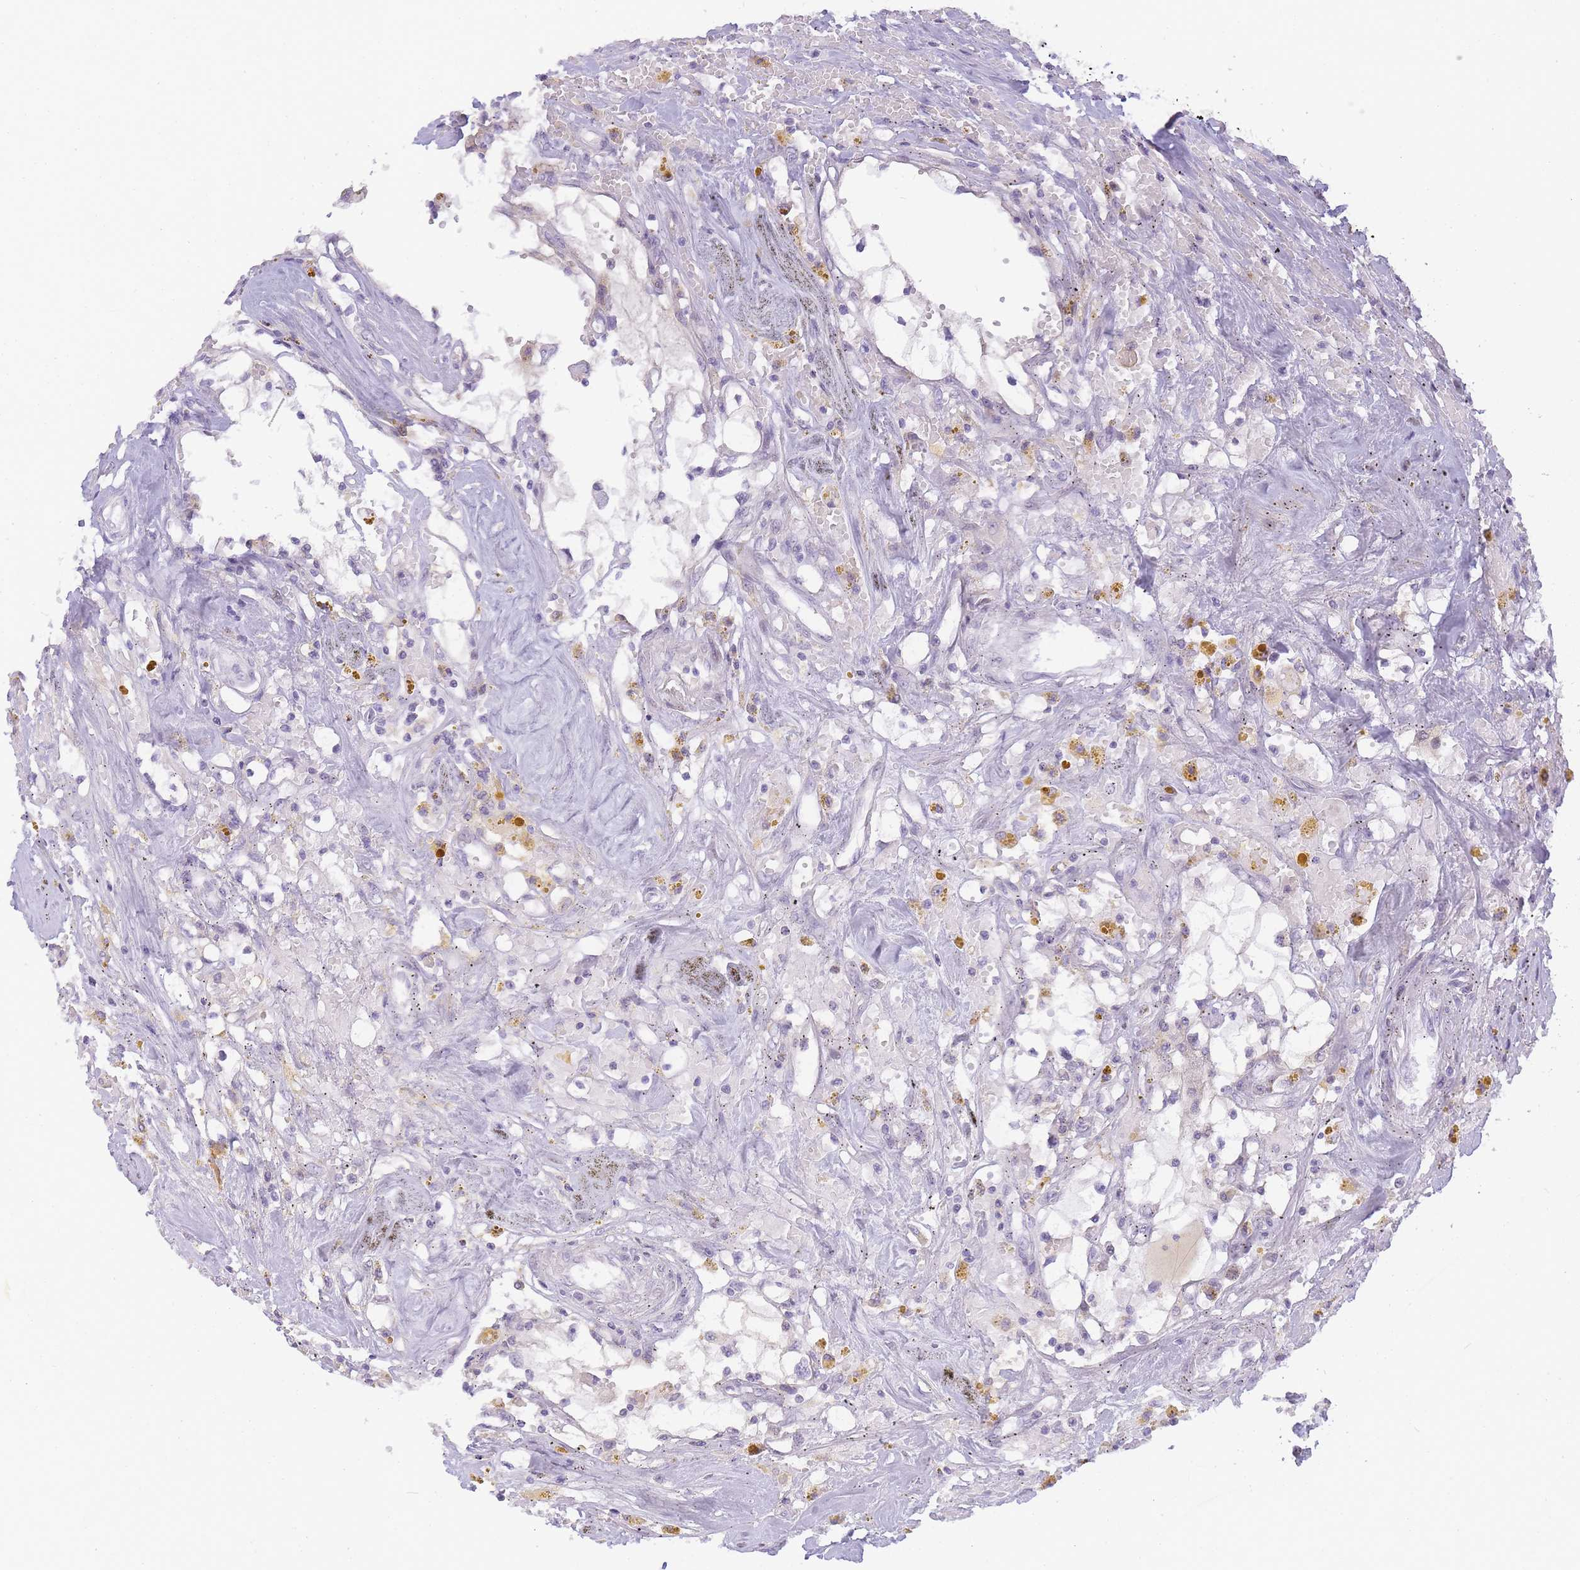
{"staining": {"intensity": "negative", "quantity": "none", "location": "none"}, "tissue": "renal cancer", "cell_type": "Tumor cells", "image_type": "cancer", "snomed": [{"axis": "morphology", "description": "Adenocarcinoma, NOS"}, {"axis": "topography", "description": "Kidney"}], "caption": "Immunohistochemical staining of renal adenocarcinoma exhibits no significant staining in tumor cells.", "gene": "RRAD", "patient": {"sex": "male", "age": 56}}